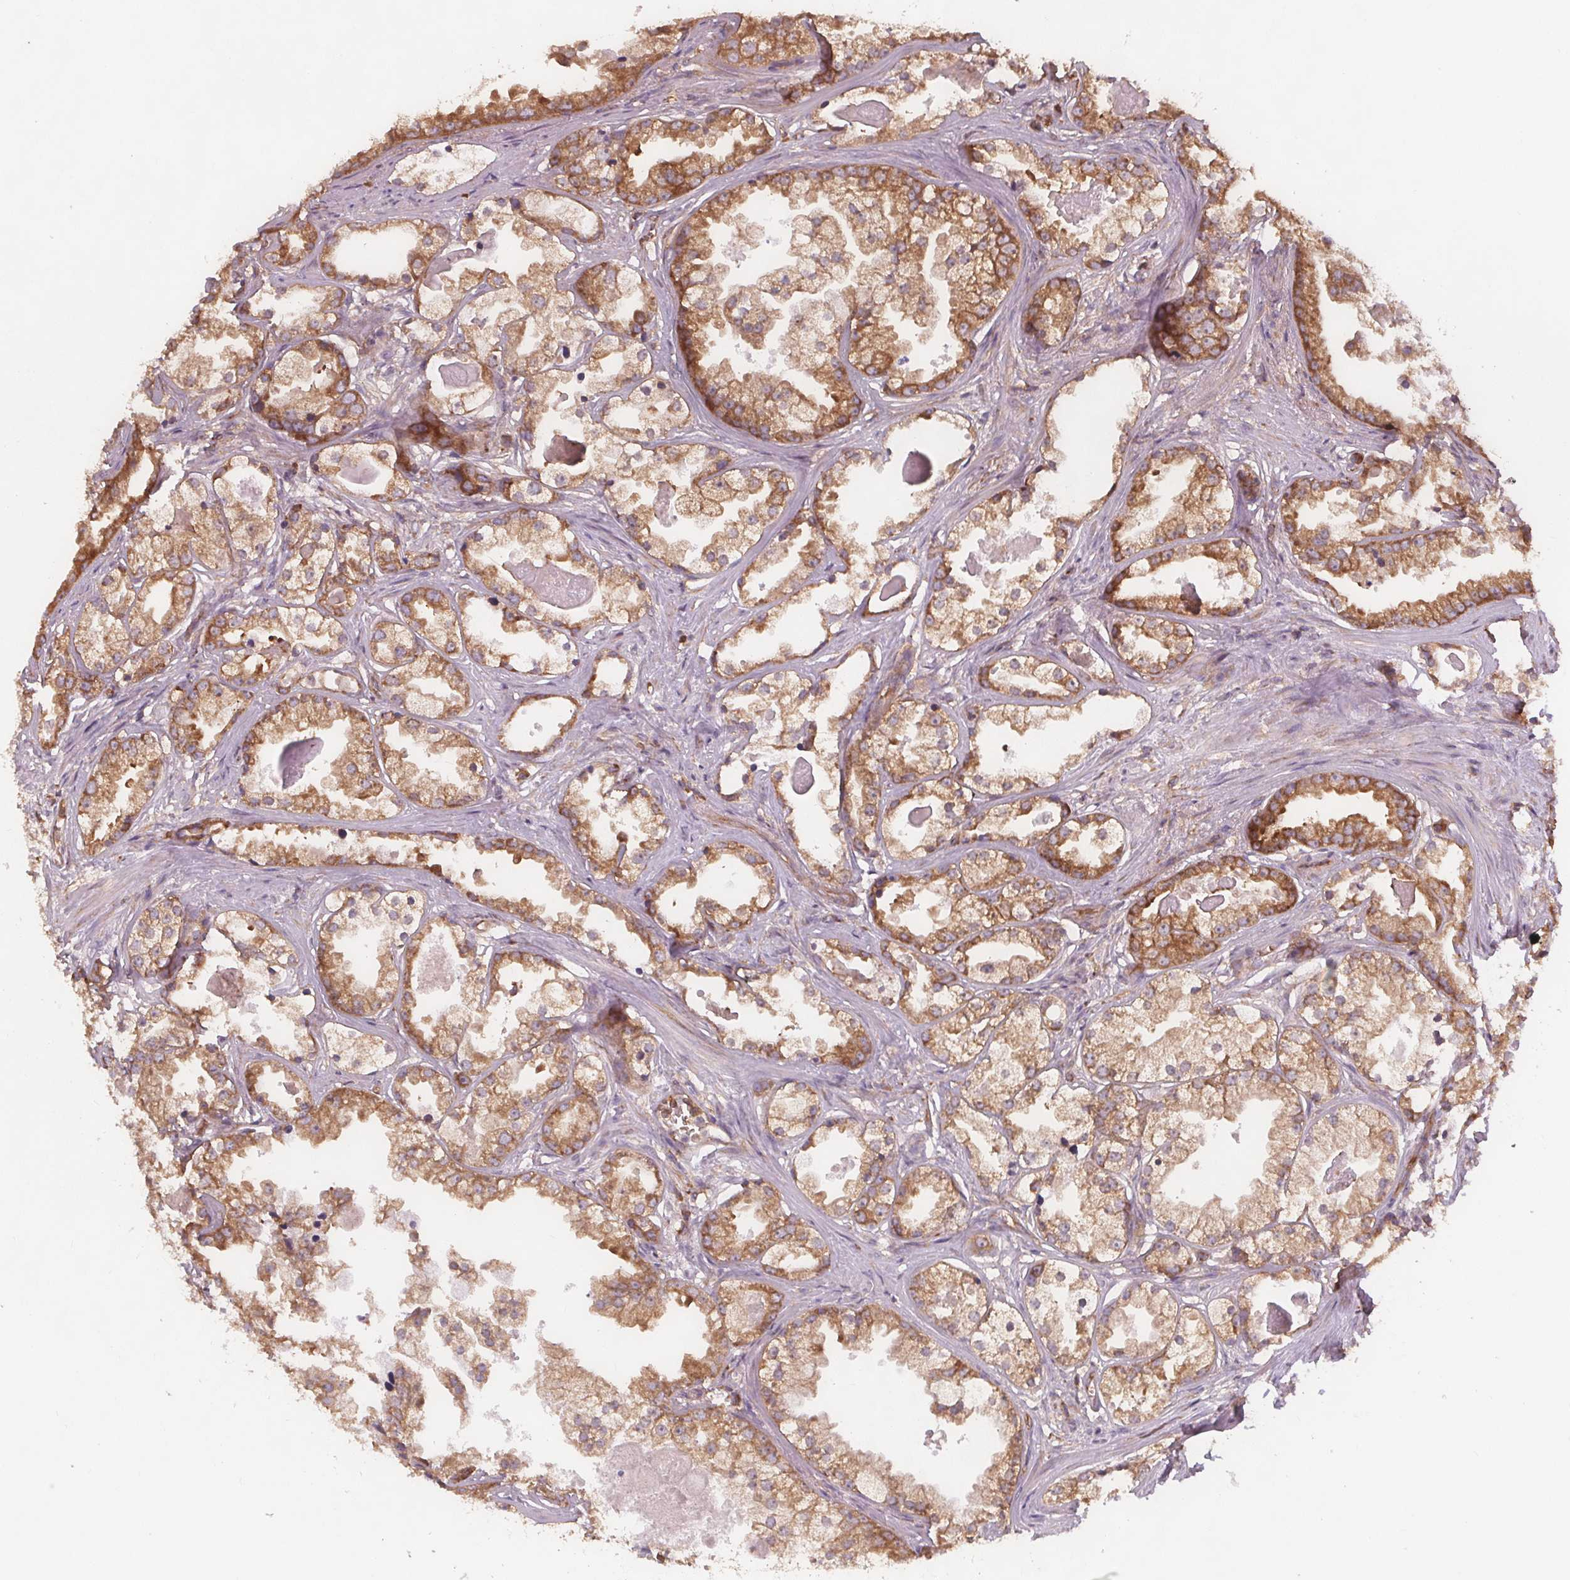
{"staining": {"intensity": "moderate", "quantity": ">75%", "location": "cytoplasmic/membranous"}, "tissue": "prostate cancer", "cell_type": "Tumor cells", "image_type": "cancer", "snomed": [{"axis": "morphology", "description": "Adenocarcinoma, Low grade"}, {"axis": "topography", "description": "Prostate"}], "caption": "Moderate cytoplasmic/membranous positivity is identified in about >75% of tumor cells in prostate cancer (adenocarcinoma (low-grade)).", "gene": "EIF3D", "patient": {"sex": "male", "age": 65}}